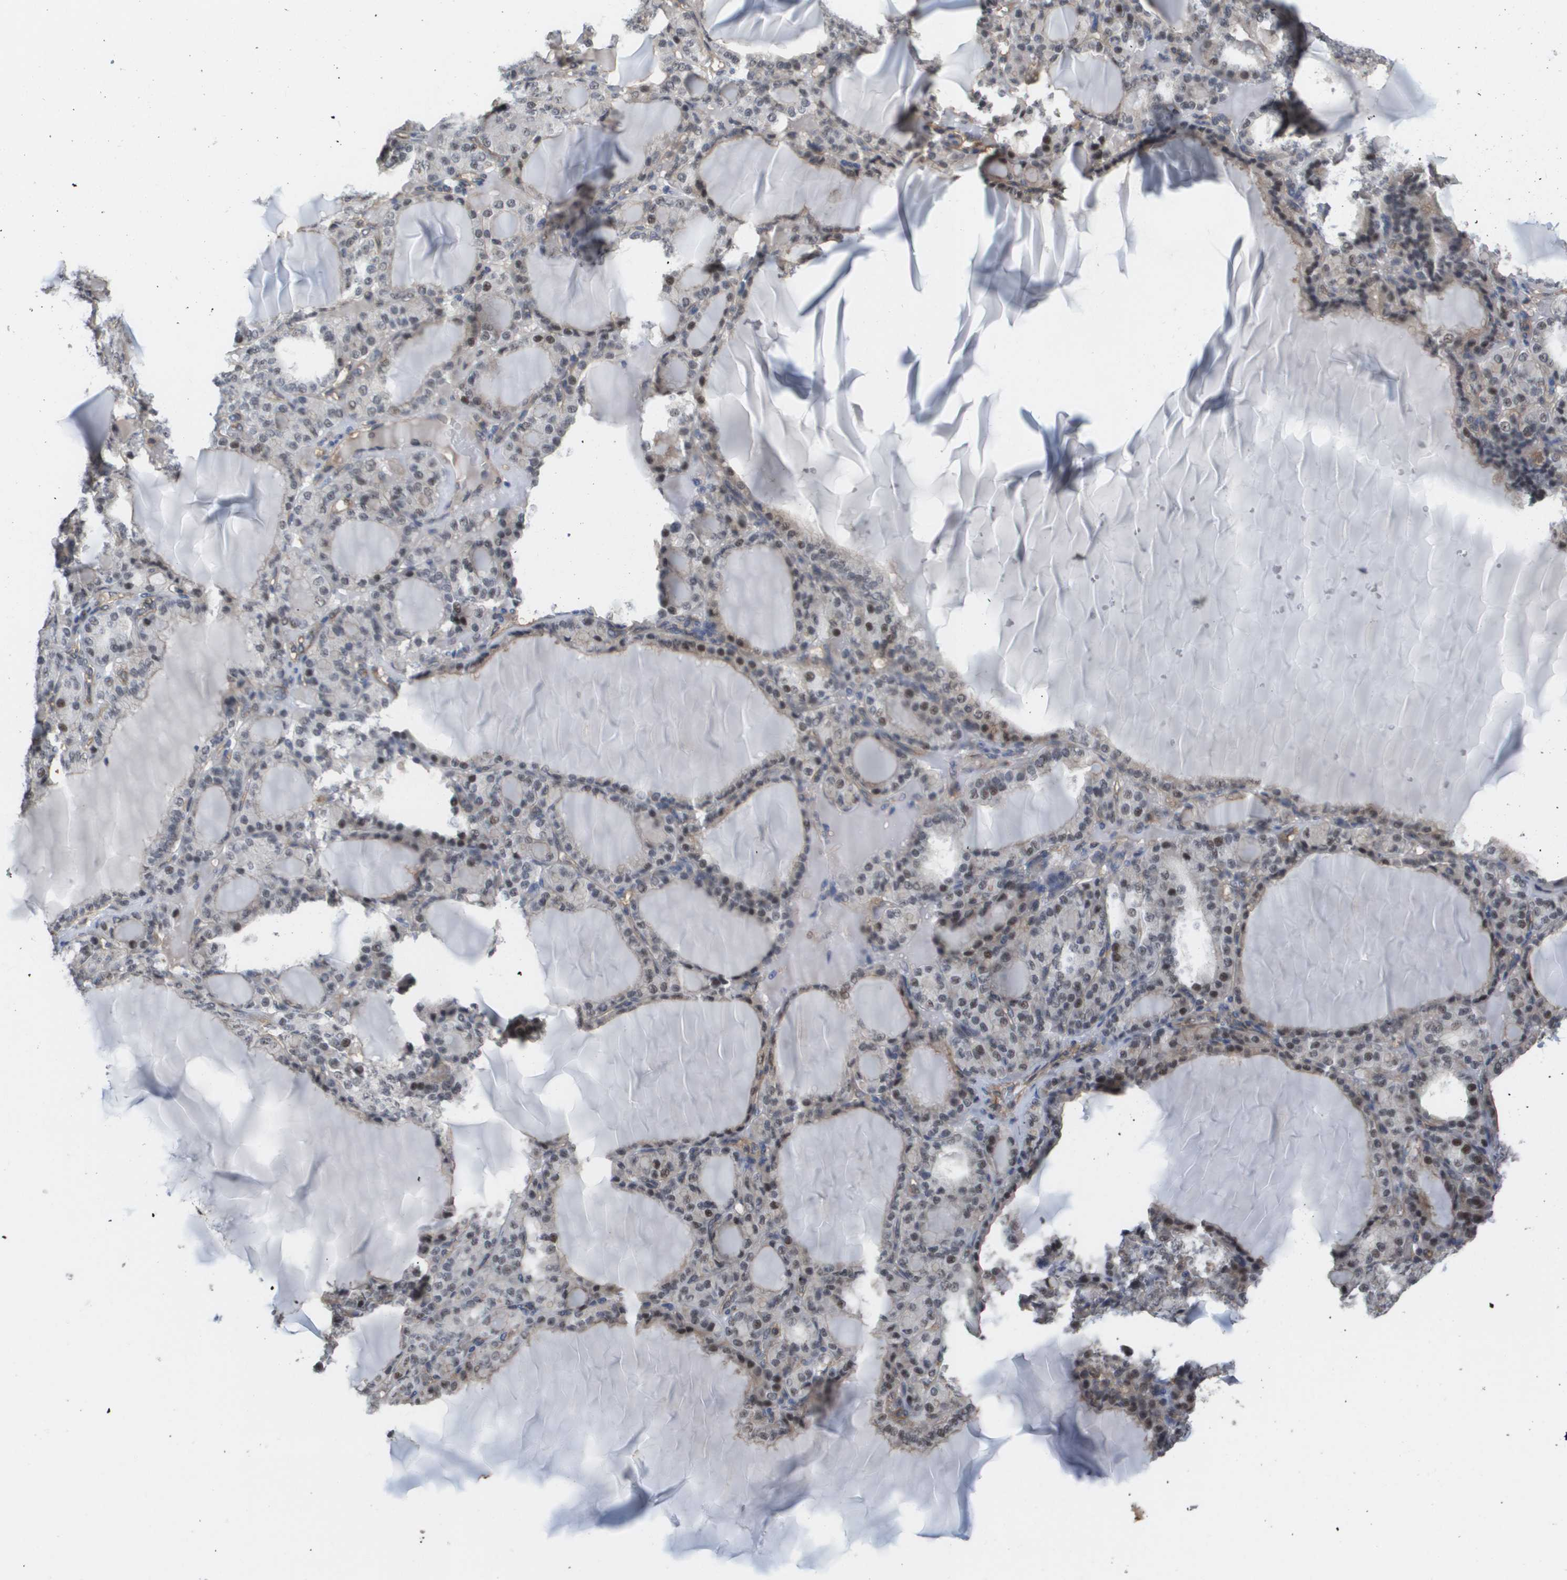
{"staining": {"intensity": "weak", "quantity": "25%-75%", "location": "cytoplasmic/membranous,nuclear"}, "tissue": "thyroid gland", "cell_type": "Glandular cells", "image_type": "normal", "snomed": [{"axis": "morphology", "description": "Normal tissue, NOS"}, {"axis": "topography", "description": "Thyroid gland"}], "caption": "Benign thyroid gland reveals weak cytoplasmic/membranous,nuclear expression in about 25%-75% of glandular cells.", "gene": "RNF112", "patient": {"sex": "female", "age": 28}}